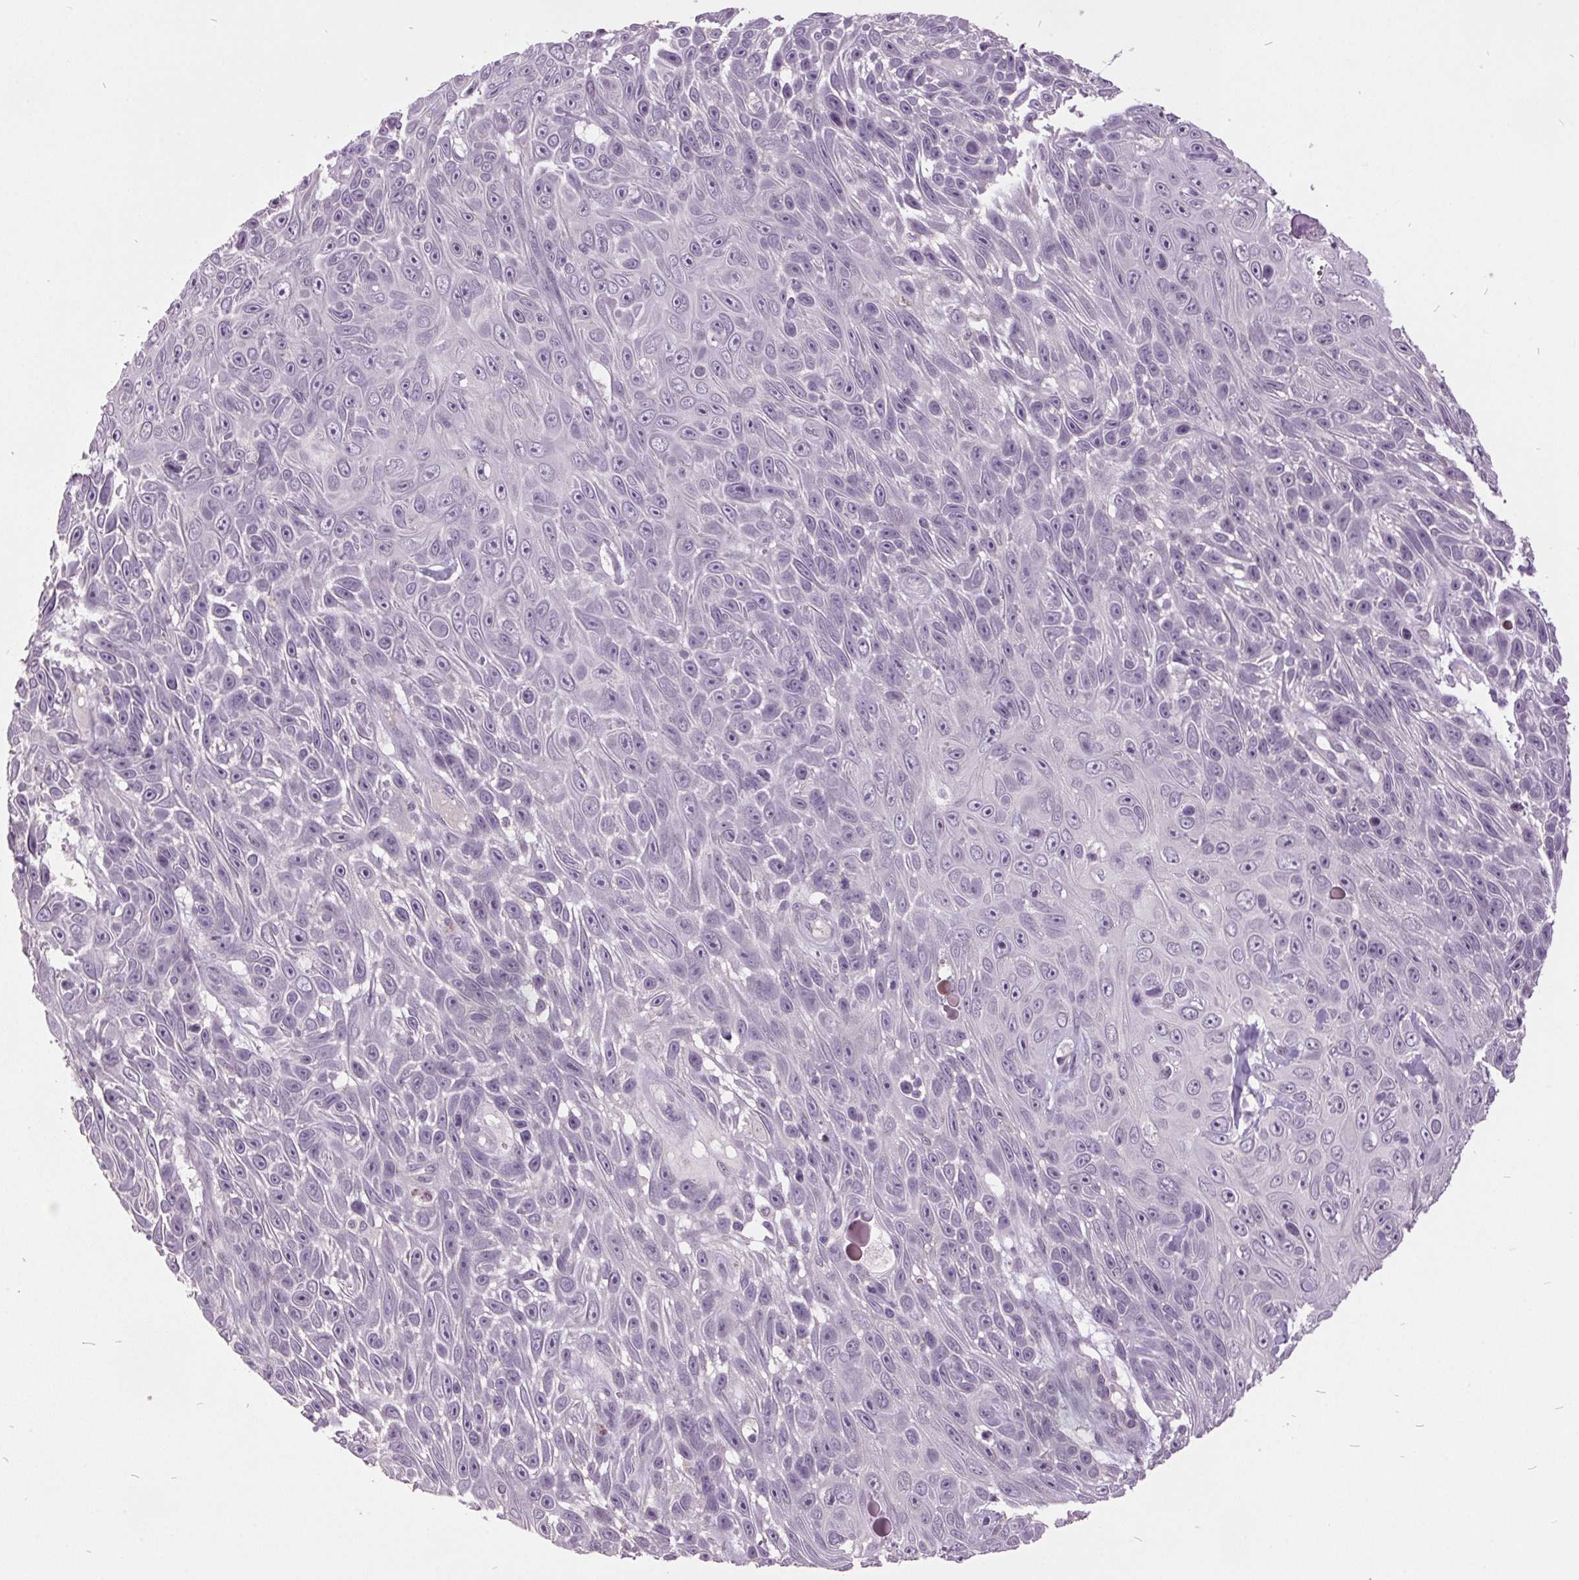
{"staining": {"intensity": "negative", "quantity": "none", "location": "none"}, "tissue": "skin cancer", "cell_type": "Tumor cells", "image_type": "cancer", "snomed": [{"axis": "morphology", "description": "Squamous cell carcinoma, NOS"}, {"axis": "topography", "description": "Skin"}], "caption": "Immunohistochemical staining of skin squamous cell carcinoma exhibits no significant expression in tumor cells. The staining was performed using DAB to visualize the protein expression in brown, while the nuclei were stained in blue with hematoxylin (Magnification: 20x).", "gene": "C2orf16", "patient": {"sex": "male", "age": 82}}